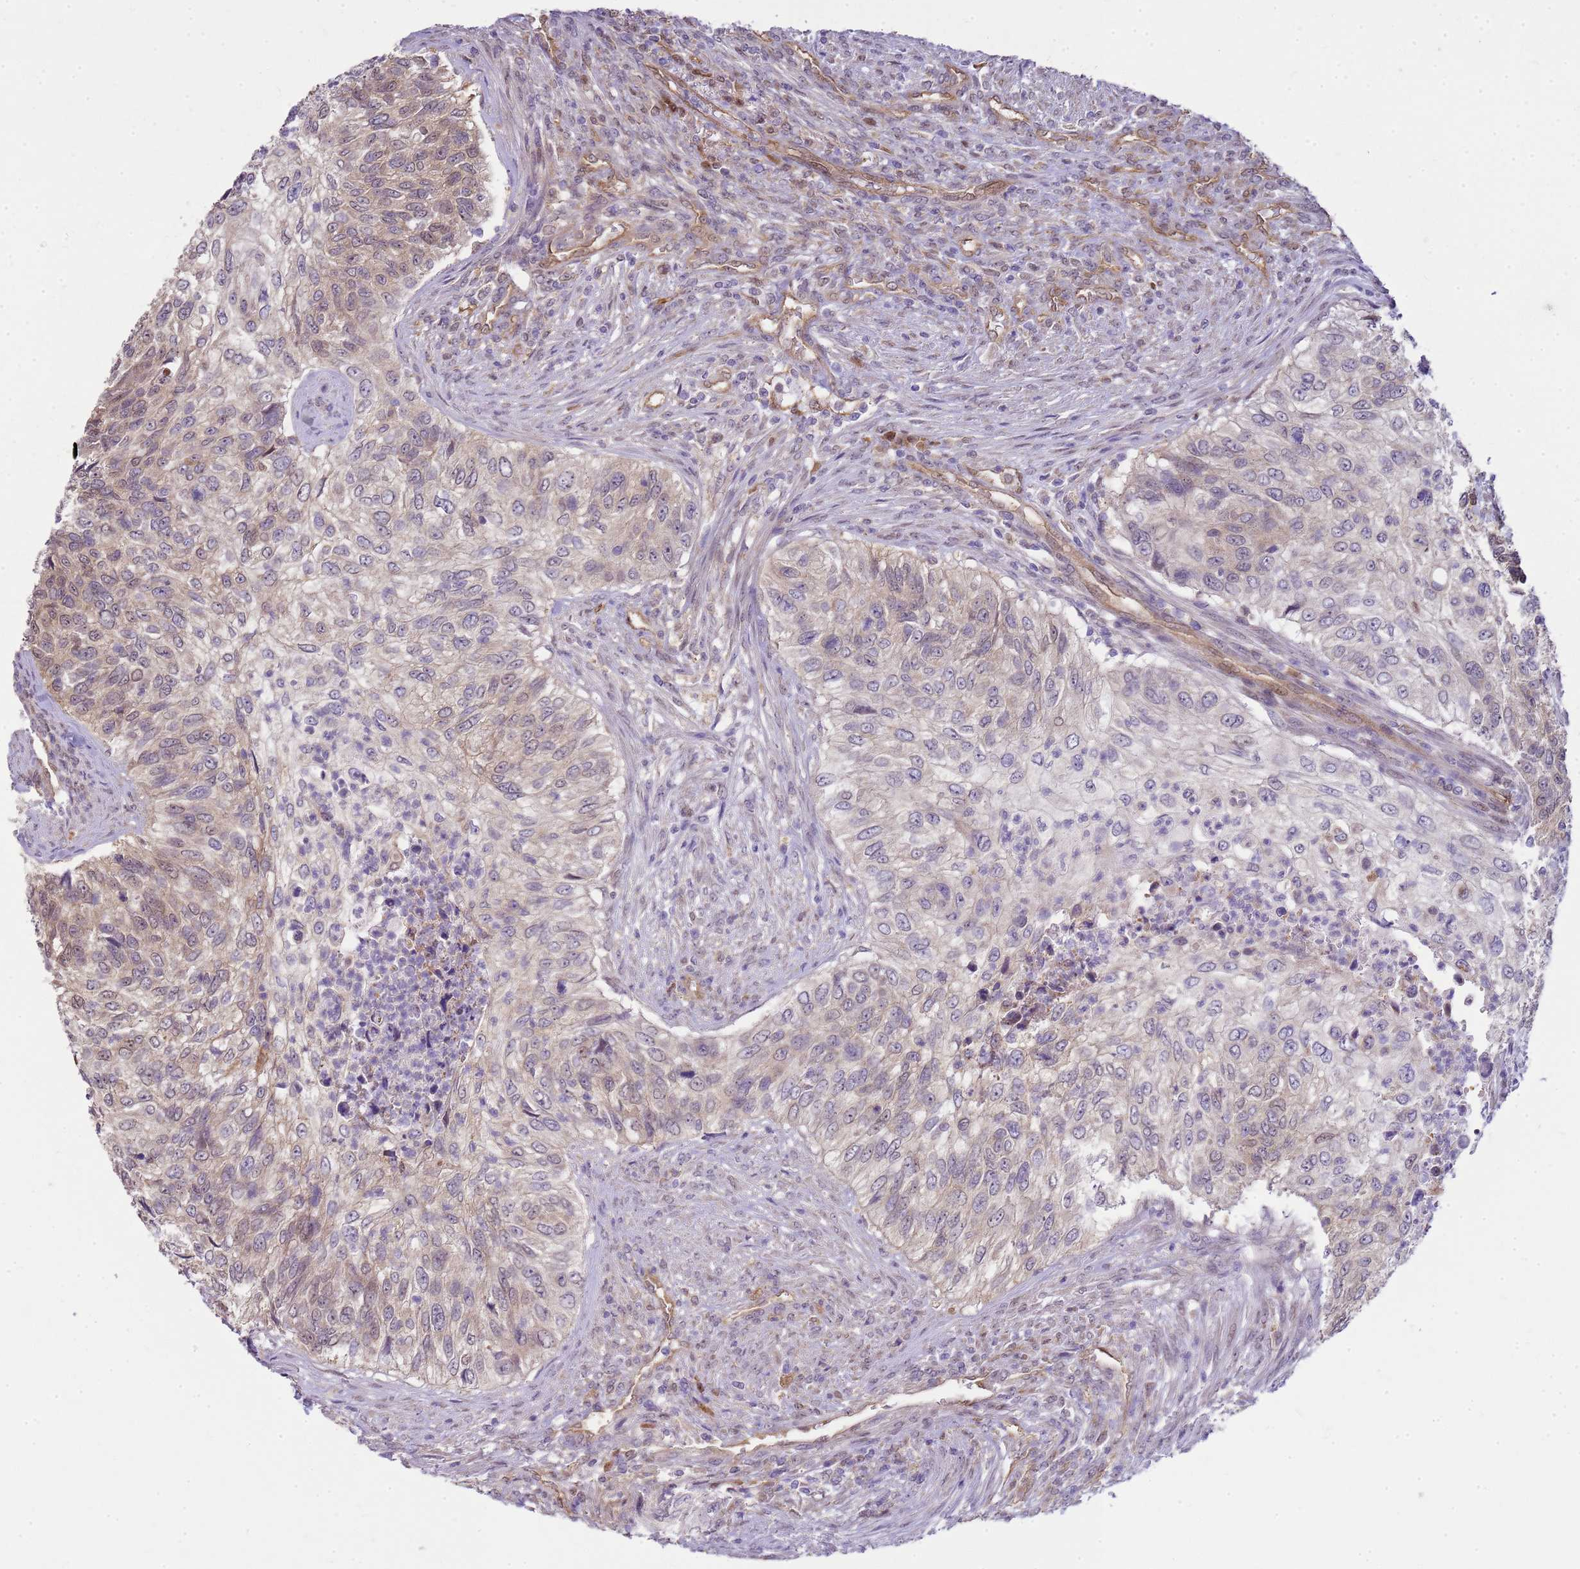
{"staining": {"intensity": "negative", "quantity": "none", "location": "none"}, "tissue": "urothelial cancer", "cell_type": "Tumor cells", "image_type": "cancer", "snomed": [{"axis": "morphology", "description": "Urothelial carcinoma, High grade"}, {"axis": "topography", "description": "Urinary bladder"}], "caption": "This is an immunohistochemistry photomicrograph of urothelial cancer. There is no positivity in tumor cells.", "gene": "YWHAE", "patient": {"sex": "female", "age": 60}}